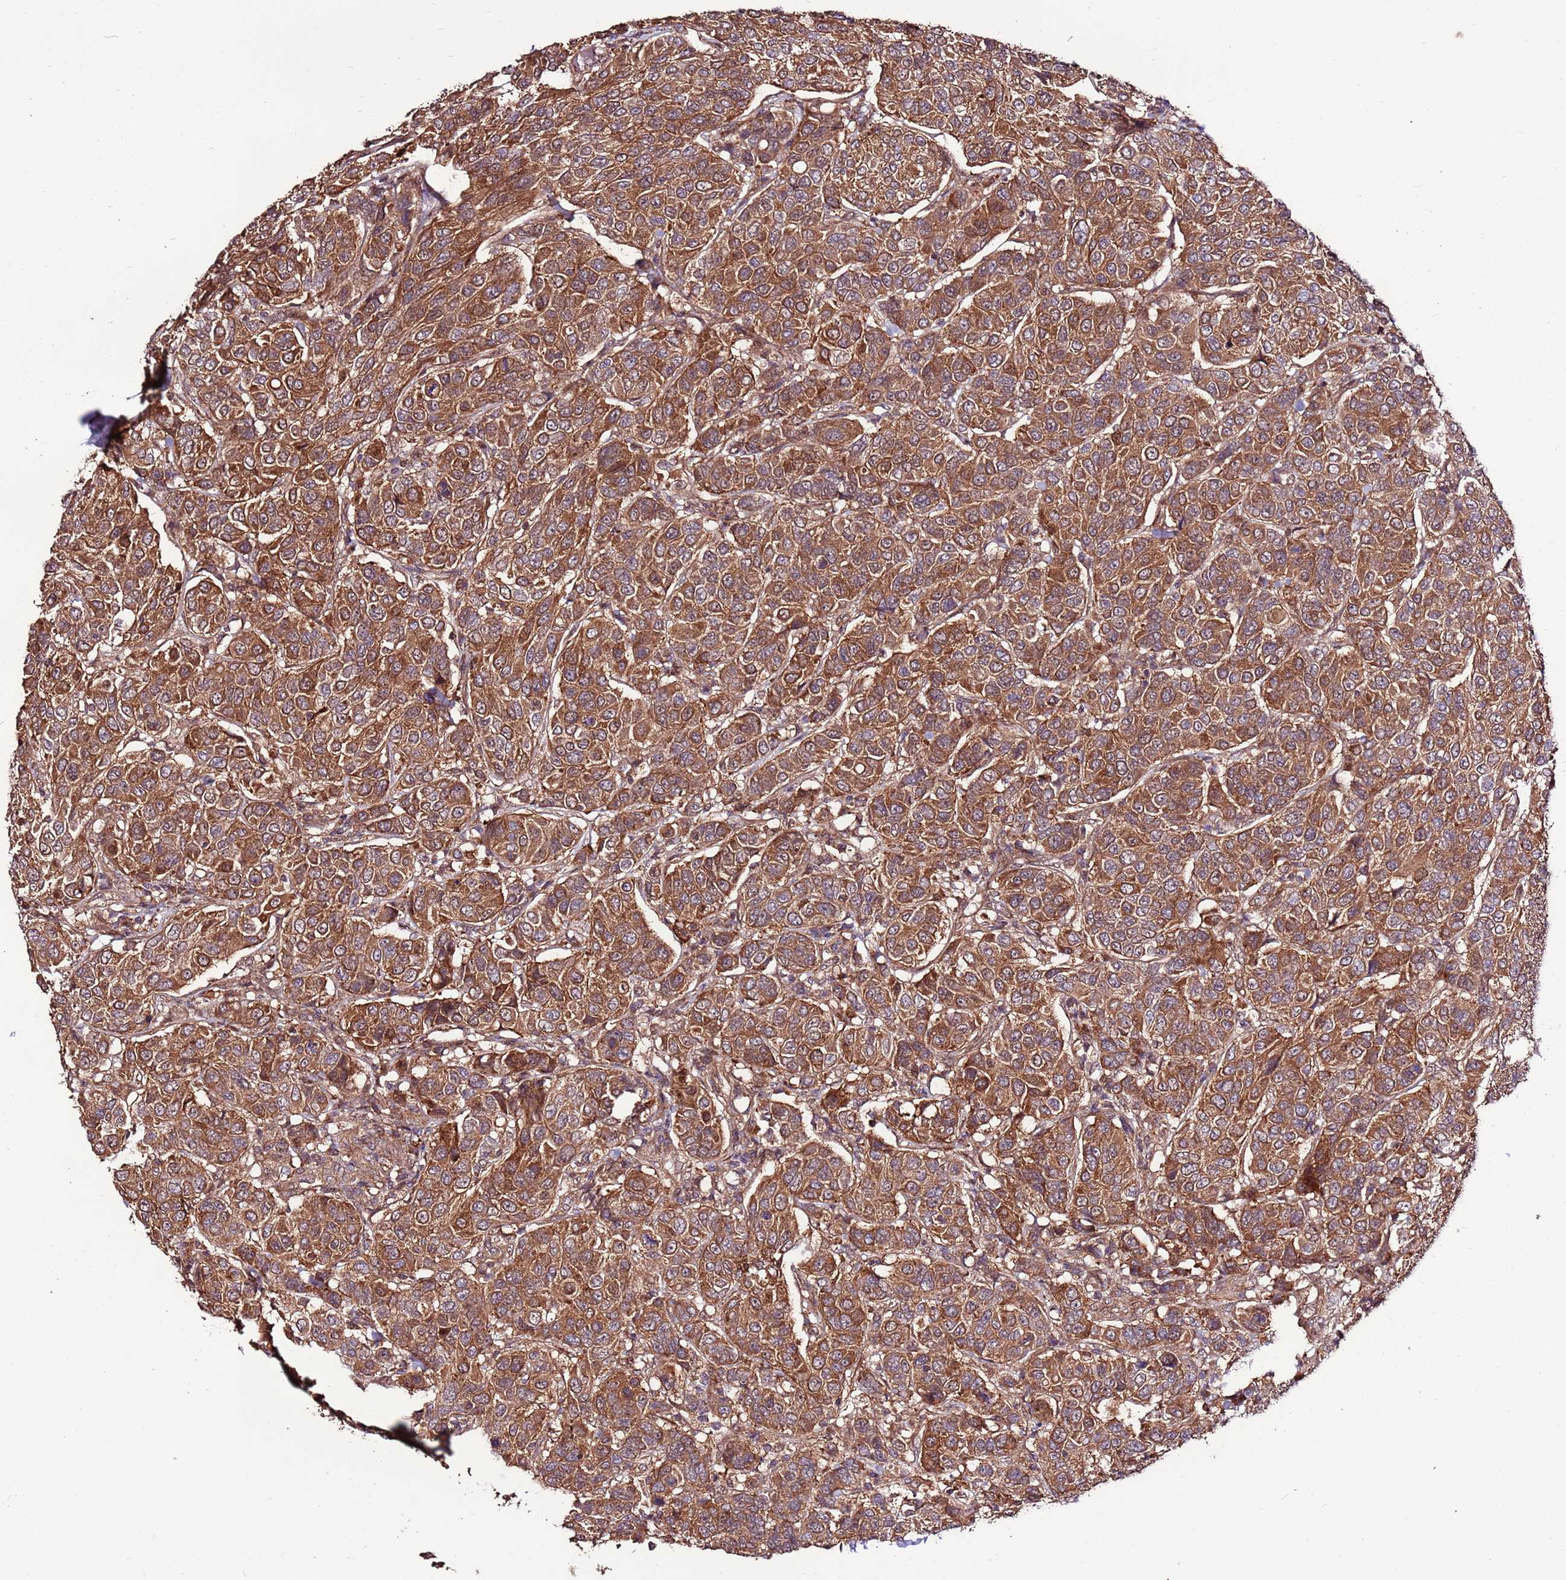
{"staining": {"intensity": "moderate", "quantity": ">75%", "location": "cytoplasmic/membranous"}, "tissue": "breast cancer", "cell_type": "Tumor cells", "image_type": "cancer", "snomed": [{"axis": "morphology", "description": "Duct carcinoma"}, {"axis": "topography", "description": "Breast"}], "caption": "Brown immunohistochemical staining in infiltrating ductal carcinoma (breast) reveals moderate cytoplasmic/membranous positivity in approximately >75% of tumor cells.", "gene": "CCDC112", "patient": {"sex": "female", "age": 55}}